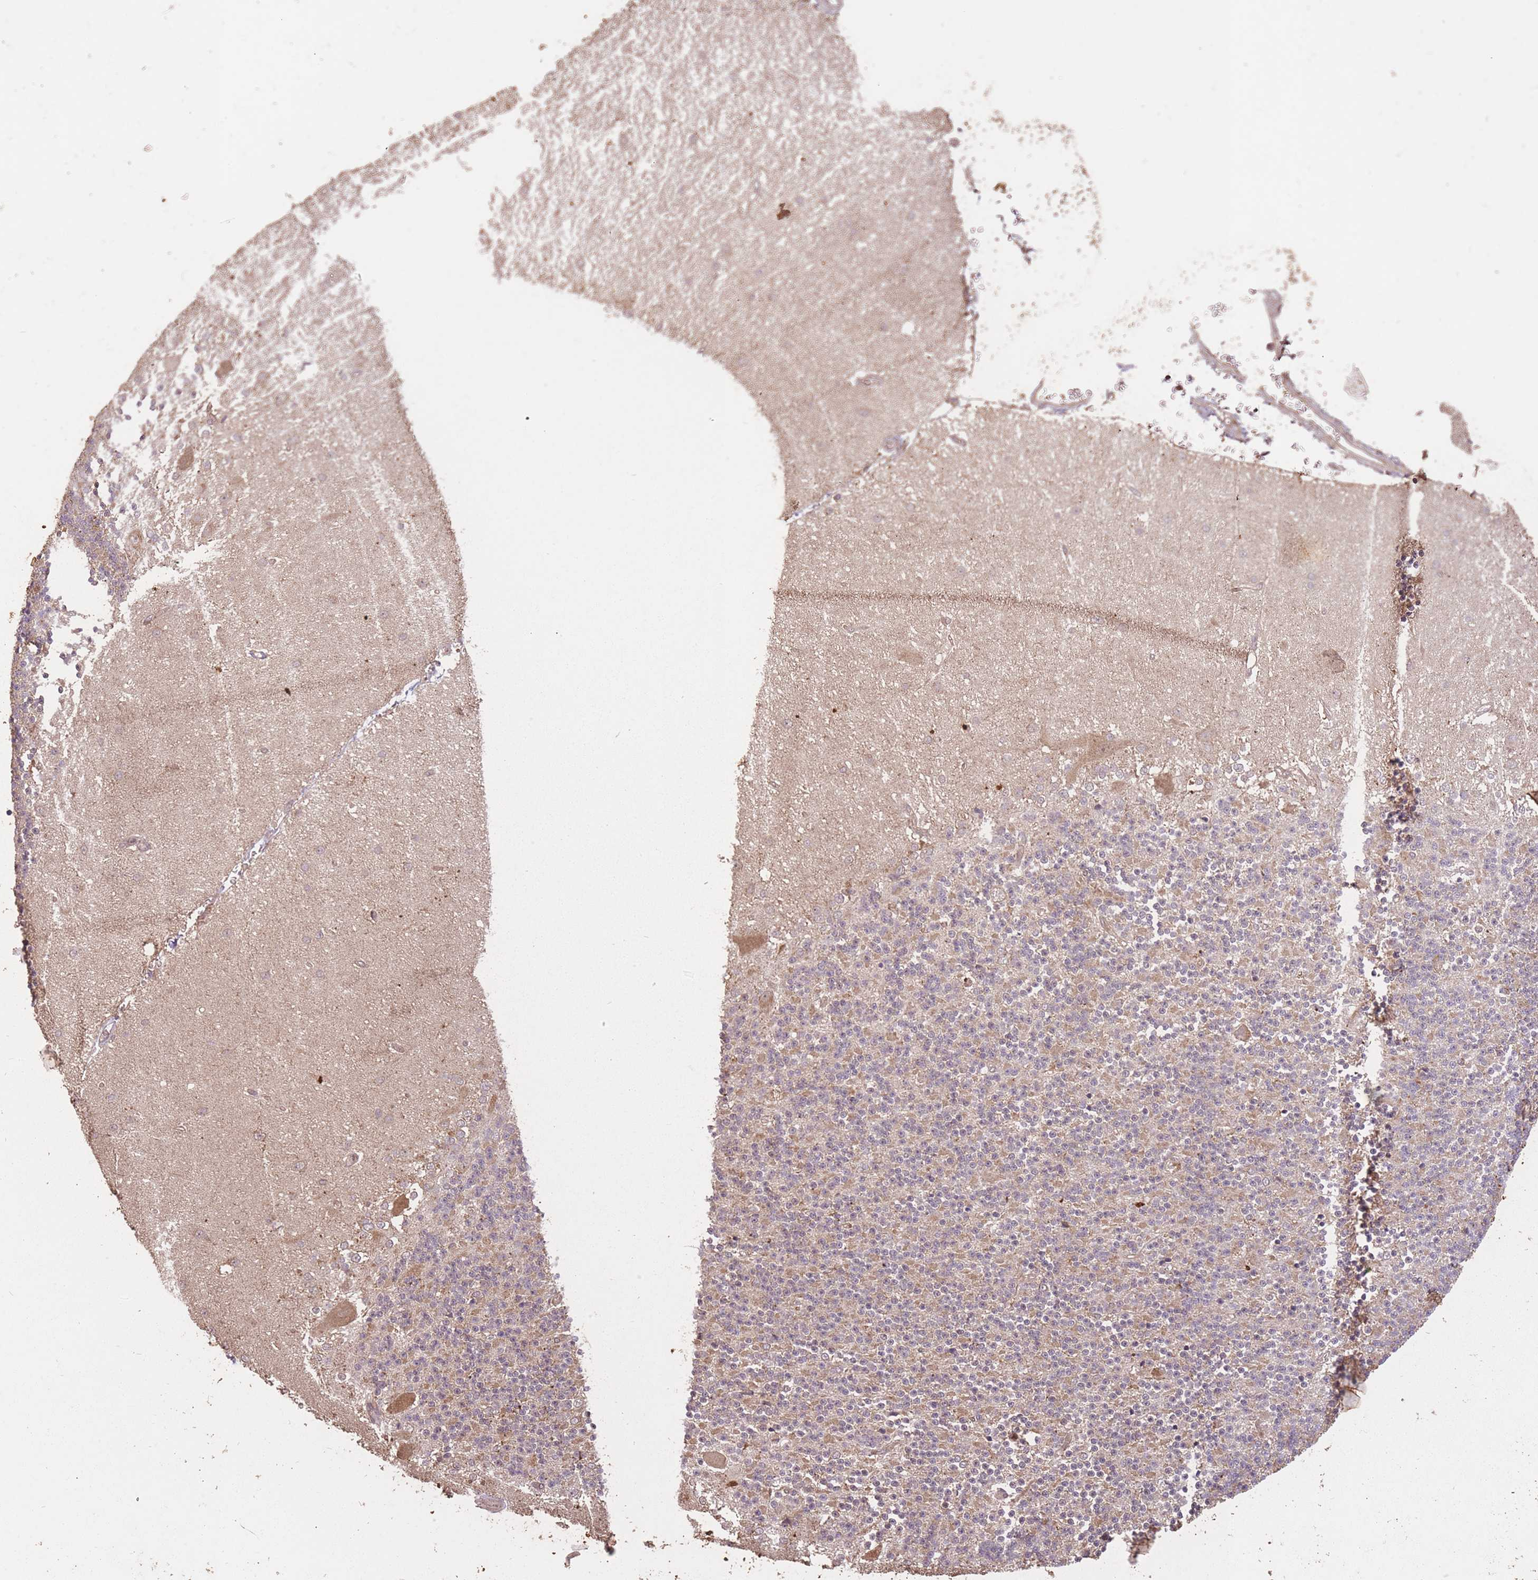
{"staining": {"intensity": "moderate", "quantity": "25%-75%", "location": "cytoplasmic/membranous"}, "tissue": "cerebellum", "cell_type": "Cells in granular layer", "image_type": "normal", "snomed": [{"axis": "morphology", "description": "Normal tissue, NOS"}, {"axis": "topography", "description": "Cerebellum"}], "caption": "Unremarkable cerebellum exhibits moderate cytoplasmic/membranous staining in about 25%-75% of cells in granular layer.", "gene": "ERBB3", "patient": {"sex": "female", "age": 29}}